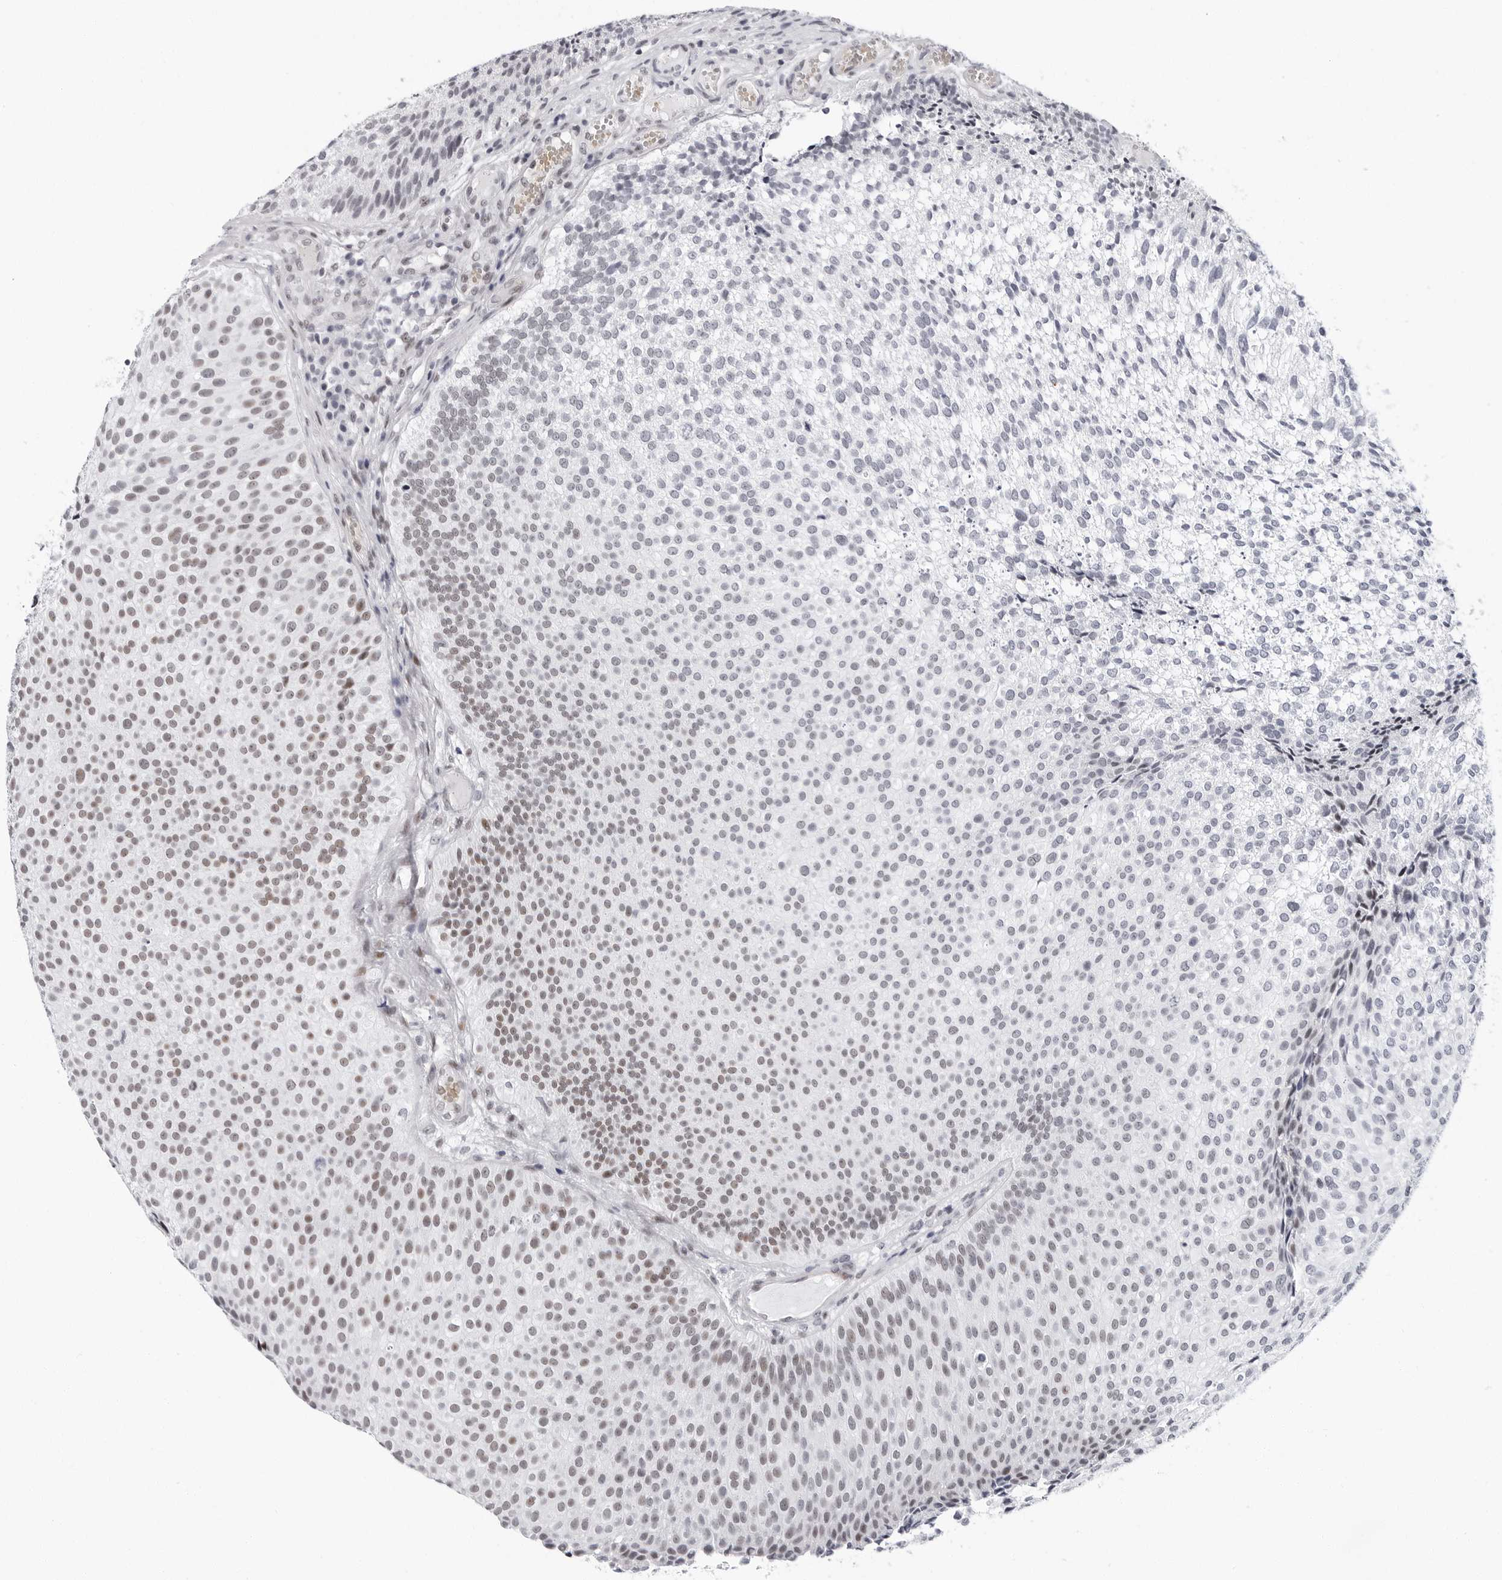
{"staining": {"intensity": "moderate", "quantity": "25%-75%", "location": "nuclear"}, "tissue": "urothelial cancer", "cell_type": "Tumor cells", "image_type": "cancer", "snomed": [{"axis": "morphology", "description": "Urothelial carcinoma, Low grade"}, {"axis": "topography", "description": "Urinary bladder"}], "caption": "Human low-grade urothelial carcinoma stained with a brown dye displays moderate nuclear positive positivity in approximately 25%-75% of tumor cells.", "gene": "VEZF1", "patient": {"sex": "male", "age": 86}}